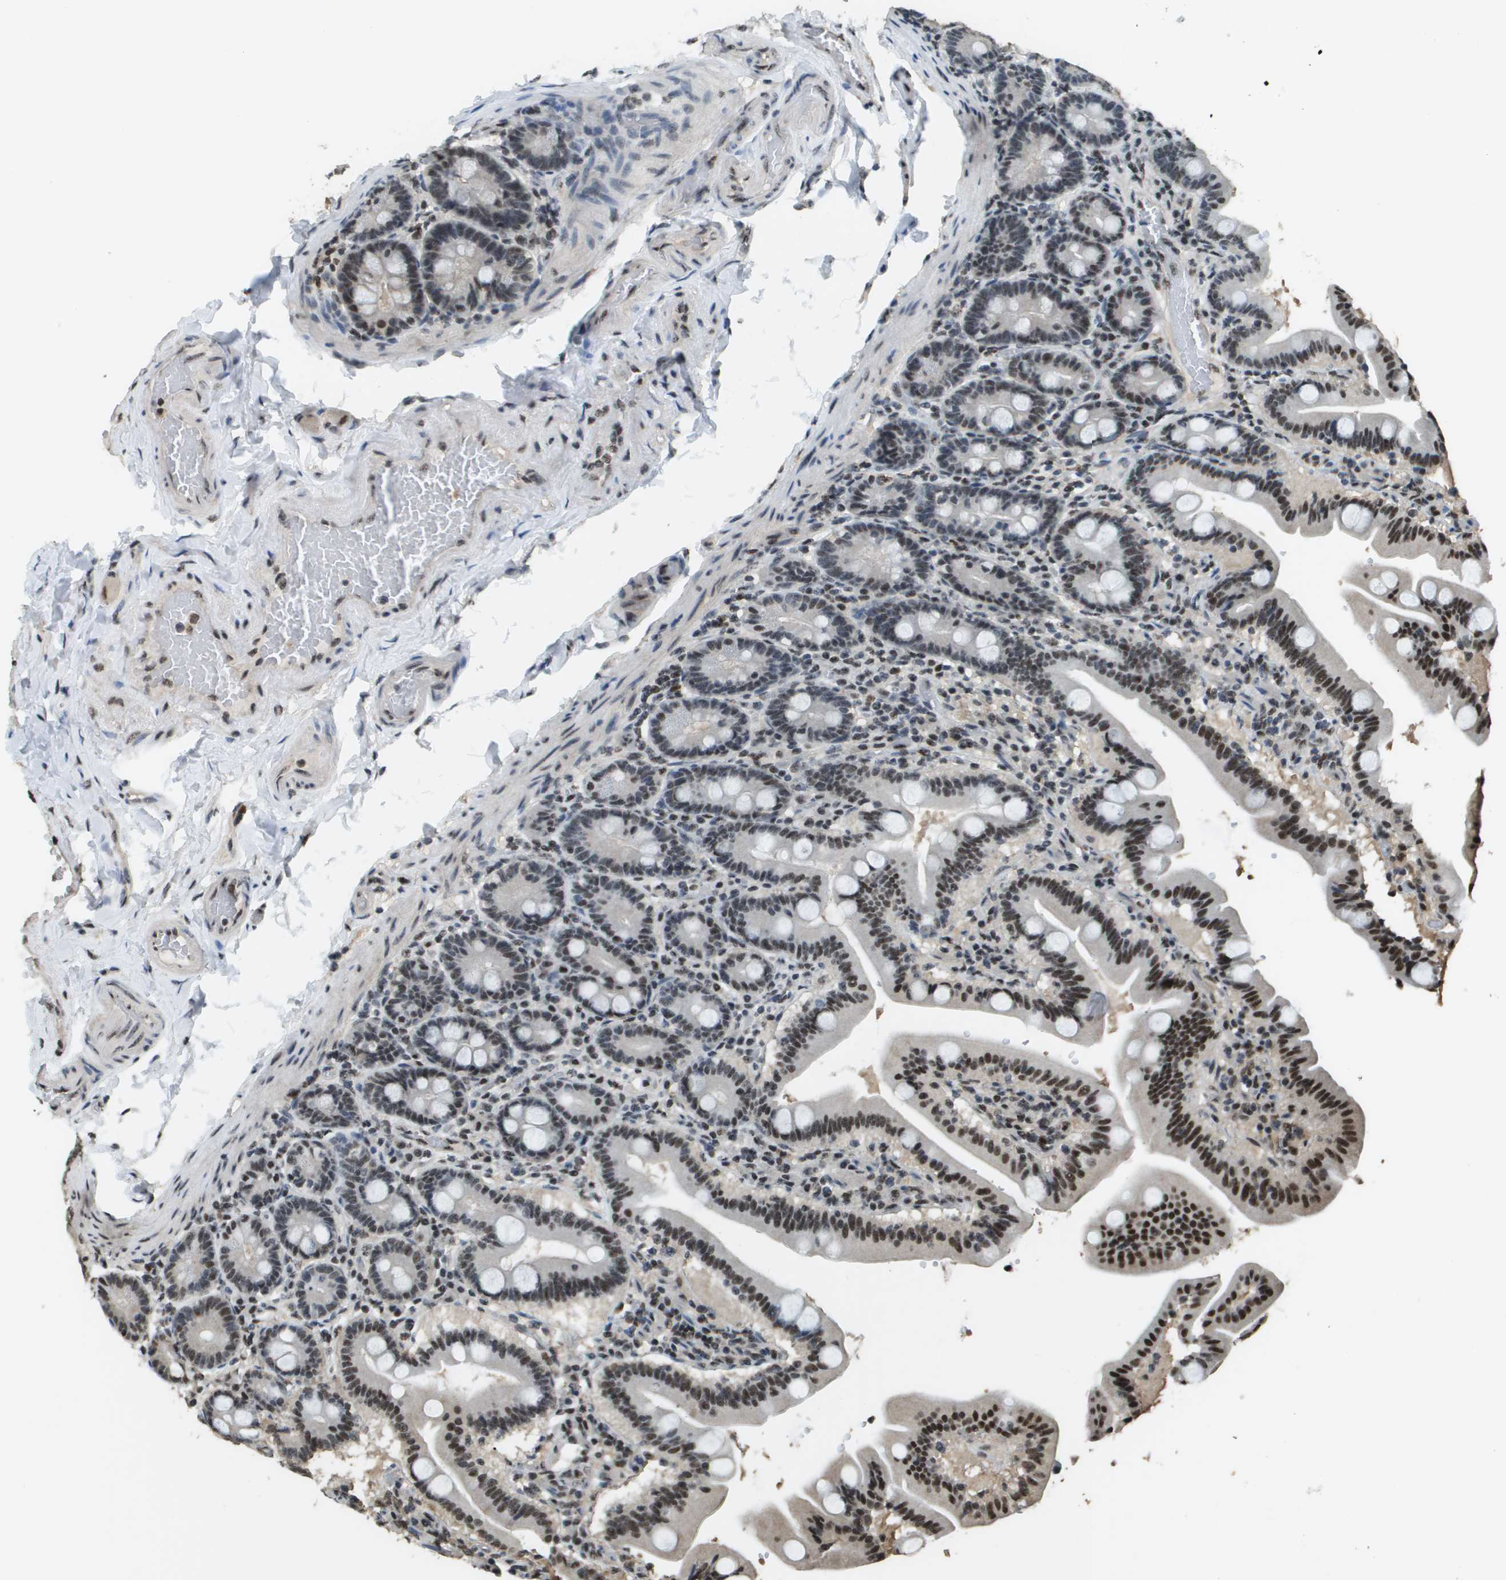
{"staining": {"intensity": "strong", "quantity": "25%-75%", "location": "nuclear"}, "tissue": "duodenum", "cell_type": "Glandular cells", "image_type": "normal", "snomed": [{"axis": "morphology", "description": "Normal tissue, NOS"}, {"axis": "topography", "description": "Duodenum"}], "caption": "Protein staining of normal duodenum displays strong nuclear positivity in about 25%-75% of glandular cells.", "gene": "SP100", "patient": {"sex": "male", "age": 54}}